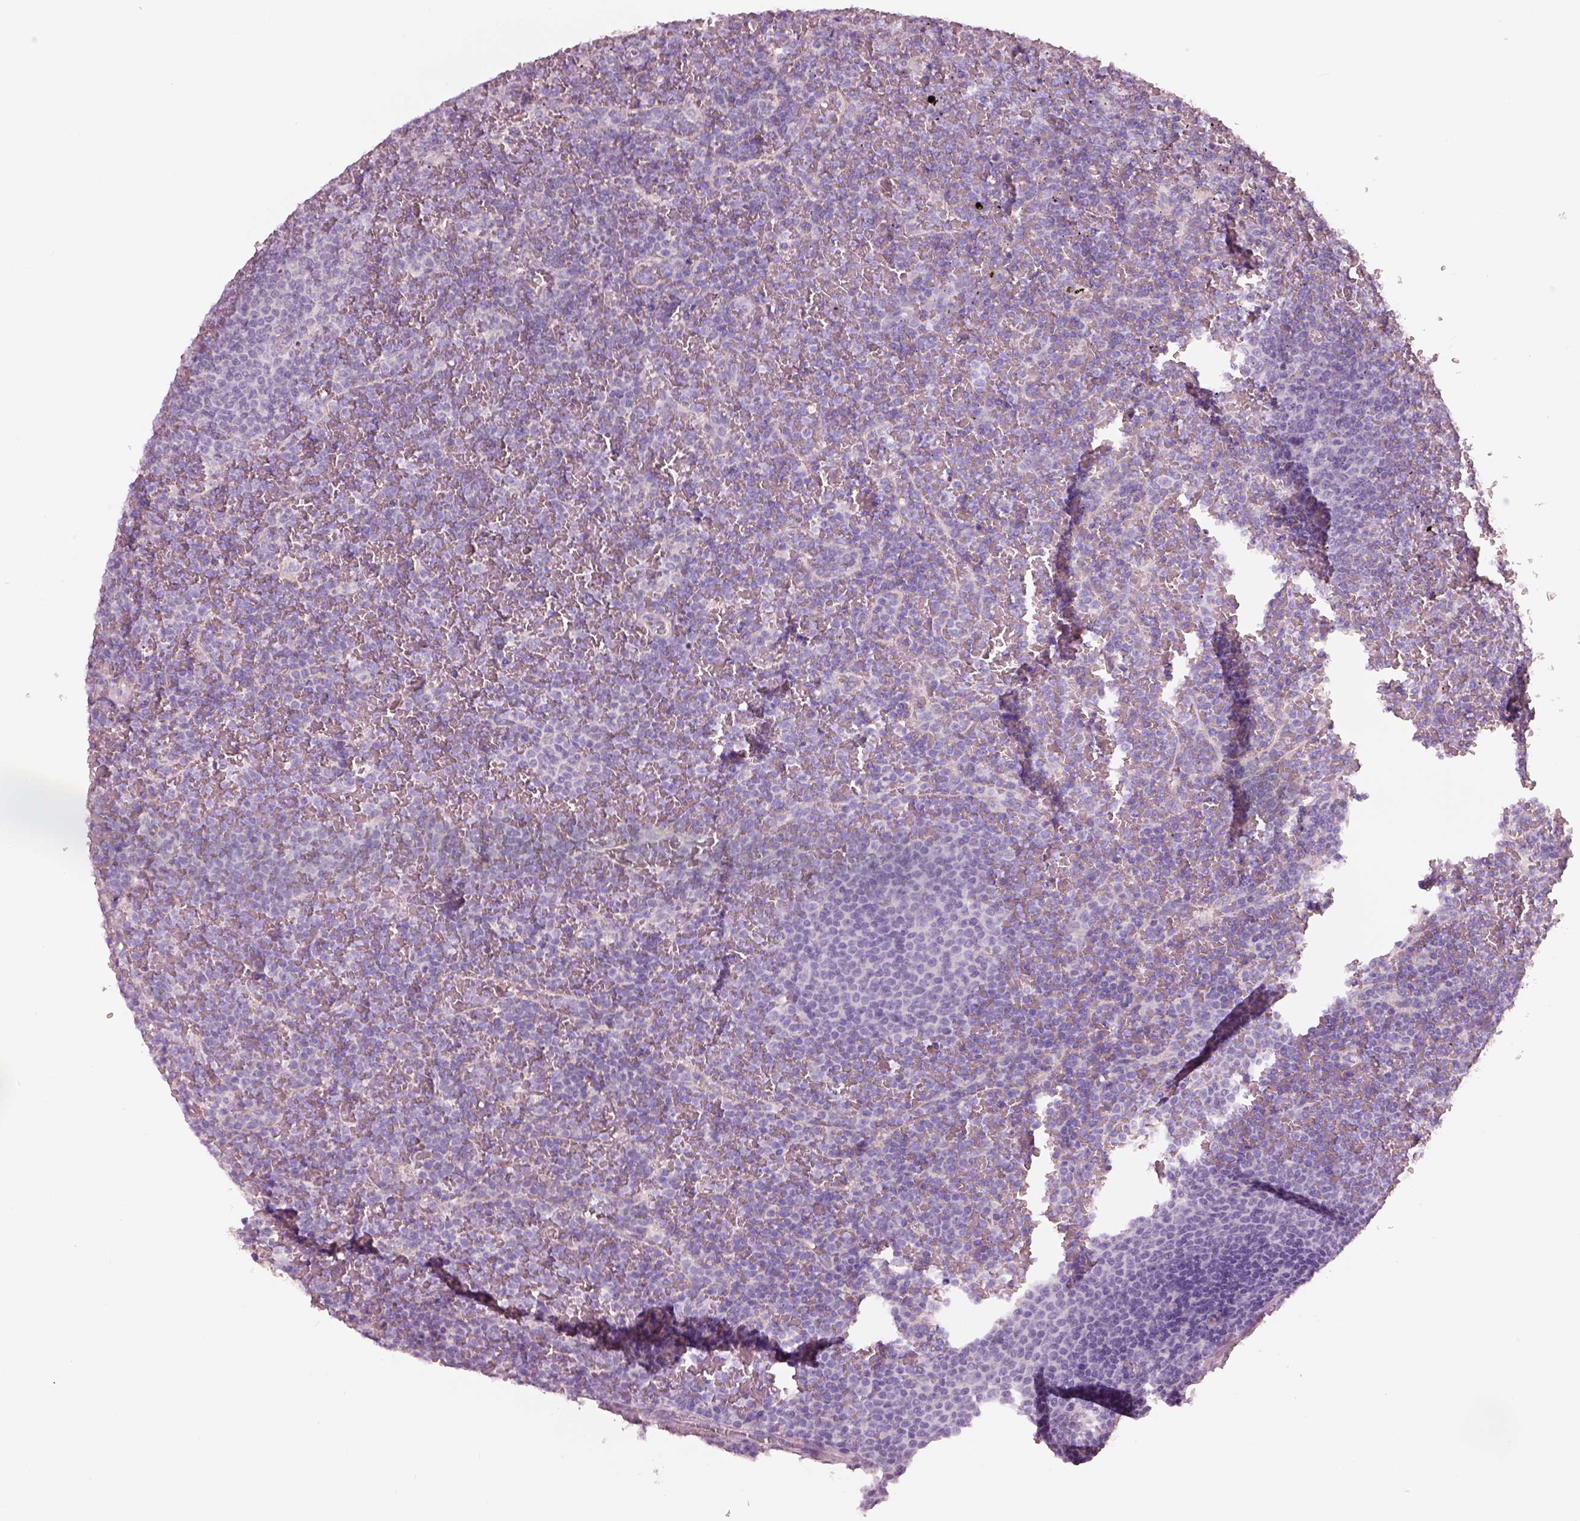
{"staining": {"intensity": "negative", "quantity": "none", "location": "none"}, "tissue": "lymphoma", "cell_type": "Tumor cells", "image_type": "cancer", "snomed": [{"axis": "morphology", "description": "Malignant lymphoma, non-Hodgkin's type, Low grade"}, {"axis": "topography", "description": "Spleen"}], "caption": "DAB immunohistochemical staining of low-grade malignant lymphoma, non-Hodgkin's type exhibits no significant positivity in tumor cells. (DAB (3,3'-diaminobenzidine) immunohistochemistry (IHC) visualized using brightfield microscopy, high magnification).", "gene": "PNOC", "patient": {"sex": "female", "age": 77}}